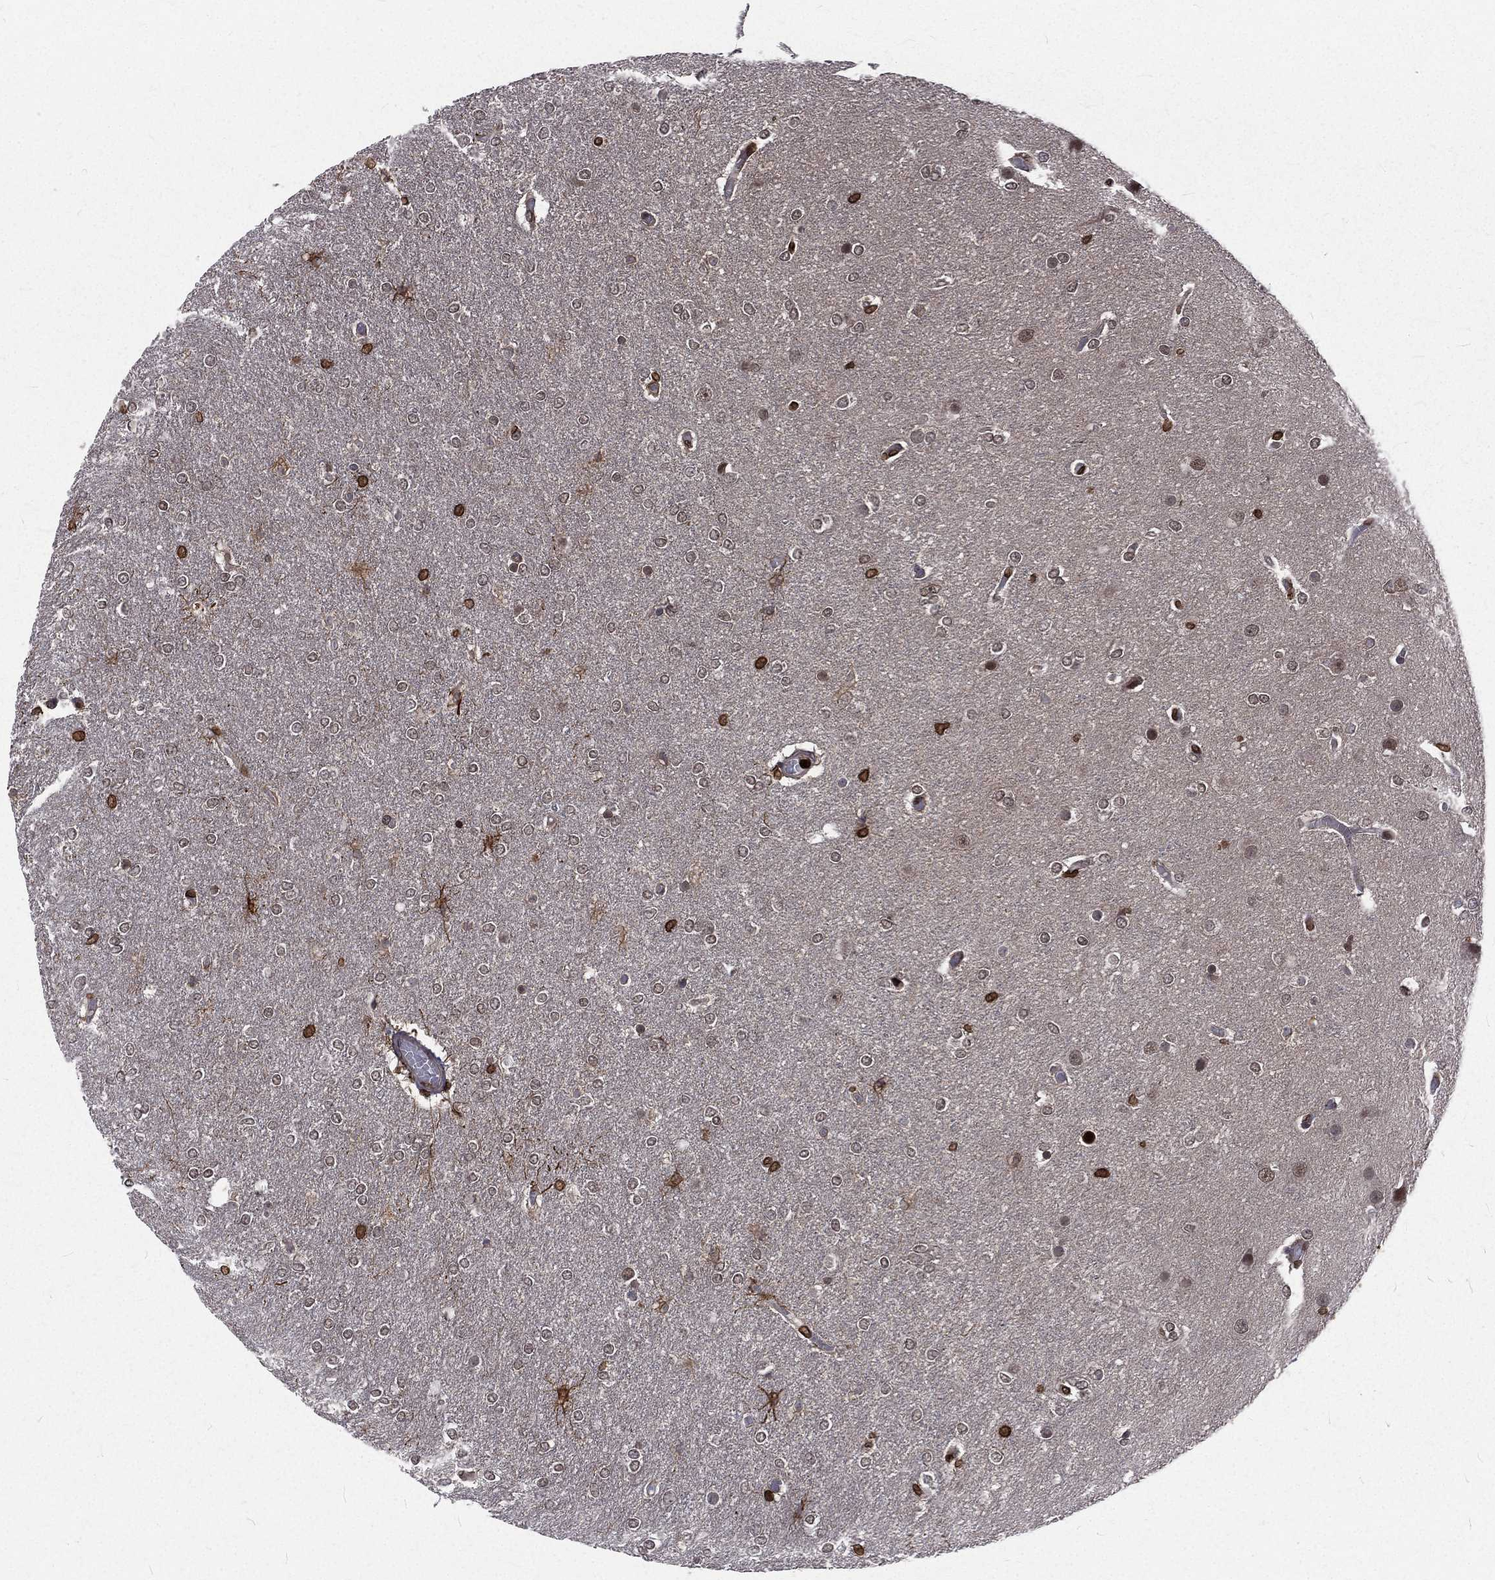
{"staining": {"intensity": "moderate", "quantity": "<25%", "location": "cytoplasmic/membranous,nuclear"}, "tissue": "glioma", "cell_type": "Tumor cells", "image_type": "cancer", "snomed": [{"axis": "morphology", "description": "Glioma, malignant, High grade"}, {"axis": "topography", "description": "Brain"}], "caption": "Immunohistochemistry (IHC) (DAB) staining of human glioma demonstrates moderate cytoplasmic/membranous and nuclear protein staining in about <25% of tumor cells.", "gene": "LBR", "patient": {"sex": "female", "age": 61}}